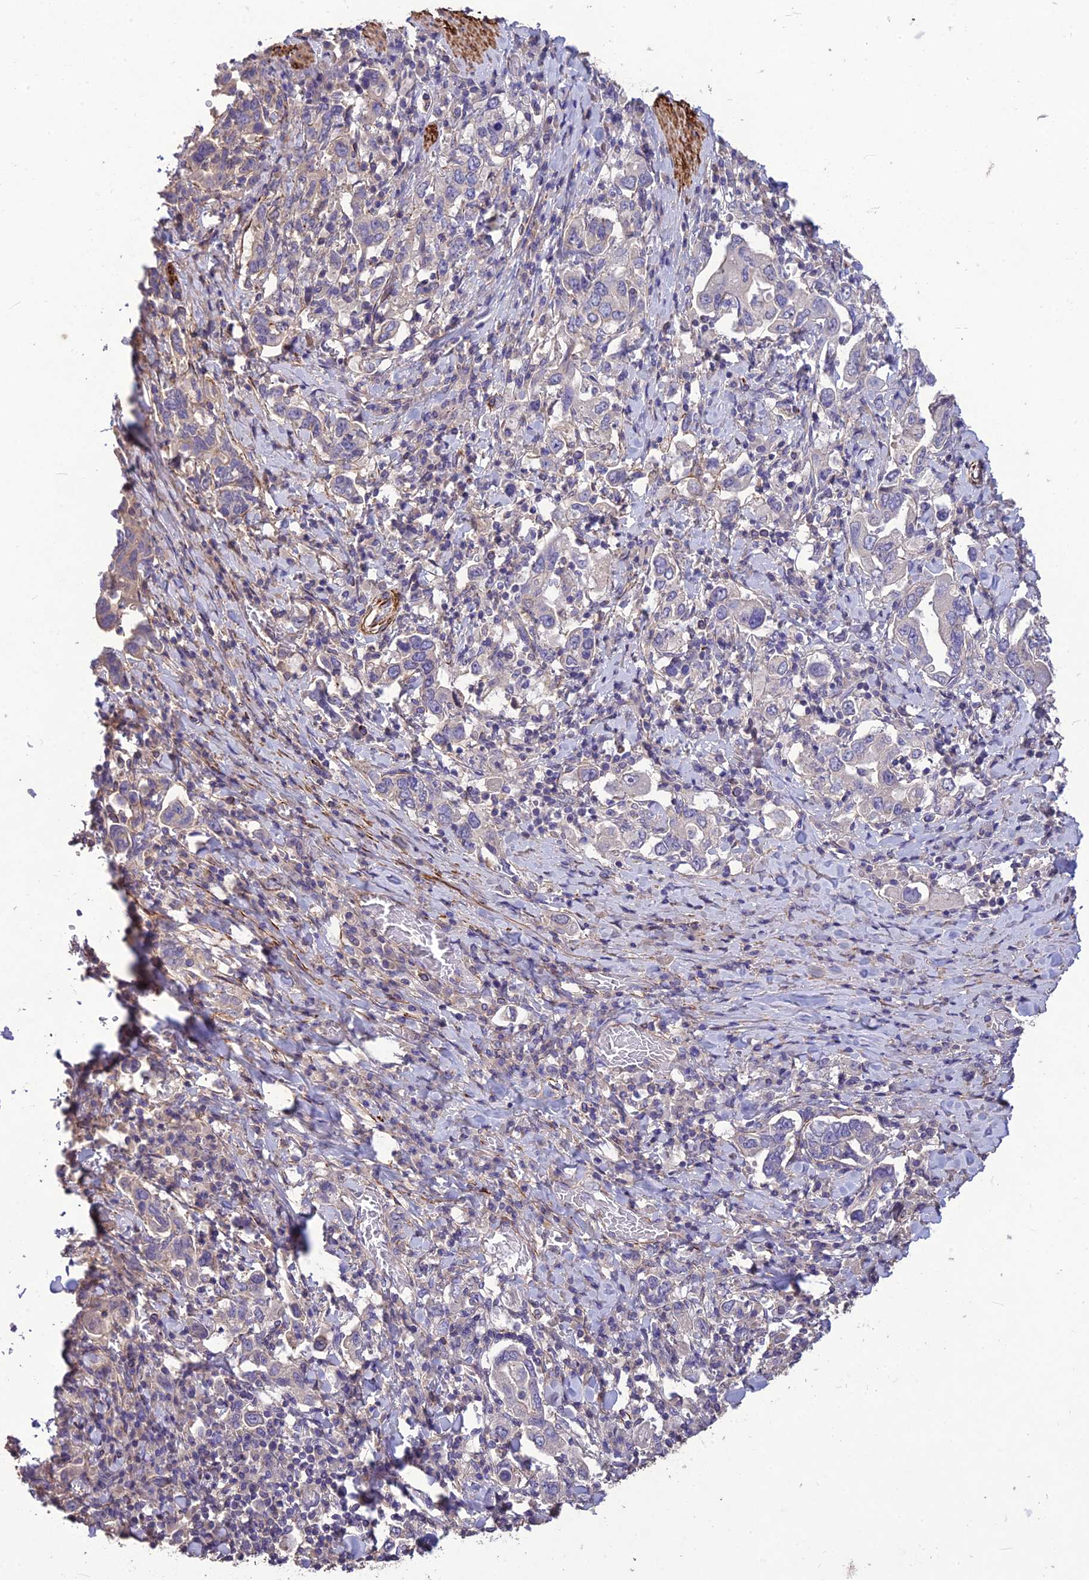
{"staining": {"intensity": "negative", "quantity": "none", "location": "none"}, "tissue": "stomach cancer", "cell_type": "Tumor cells", "image_type": "cancer", "snomed": [{"axis": "morphology", "description": "Adenocarcinoma, NOS"}, {"axis": "topography", "description": "Stomach, upper"}, {"axis": "topography", "description": "Stomach"}], "caption": "A high-resolution micrograph shows immunohistochemistry staining of stomach cancer, which demonstrates no significant staining in tumor cells.", "gene": "CLUH", "patient": {"sex": "male", "age": 62}}